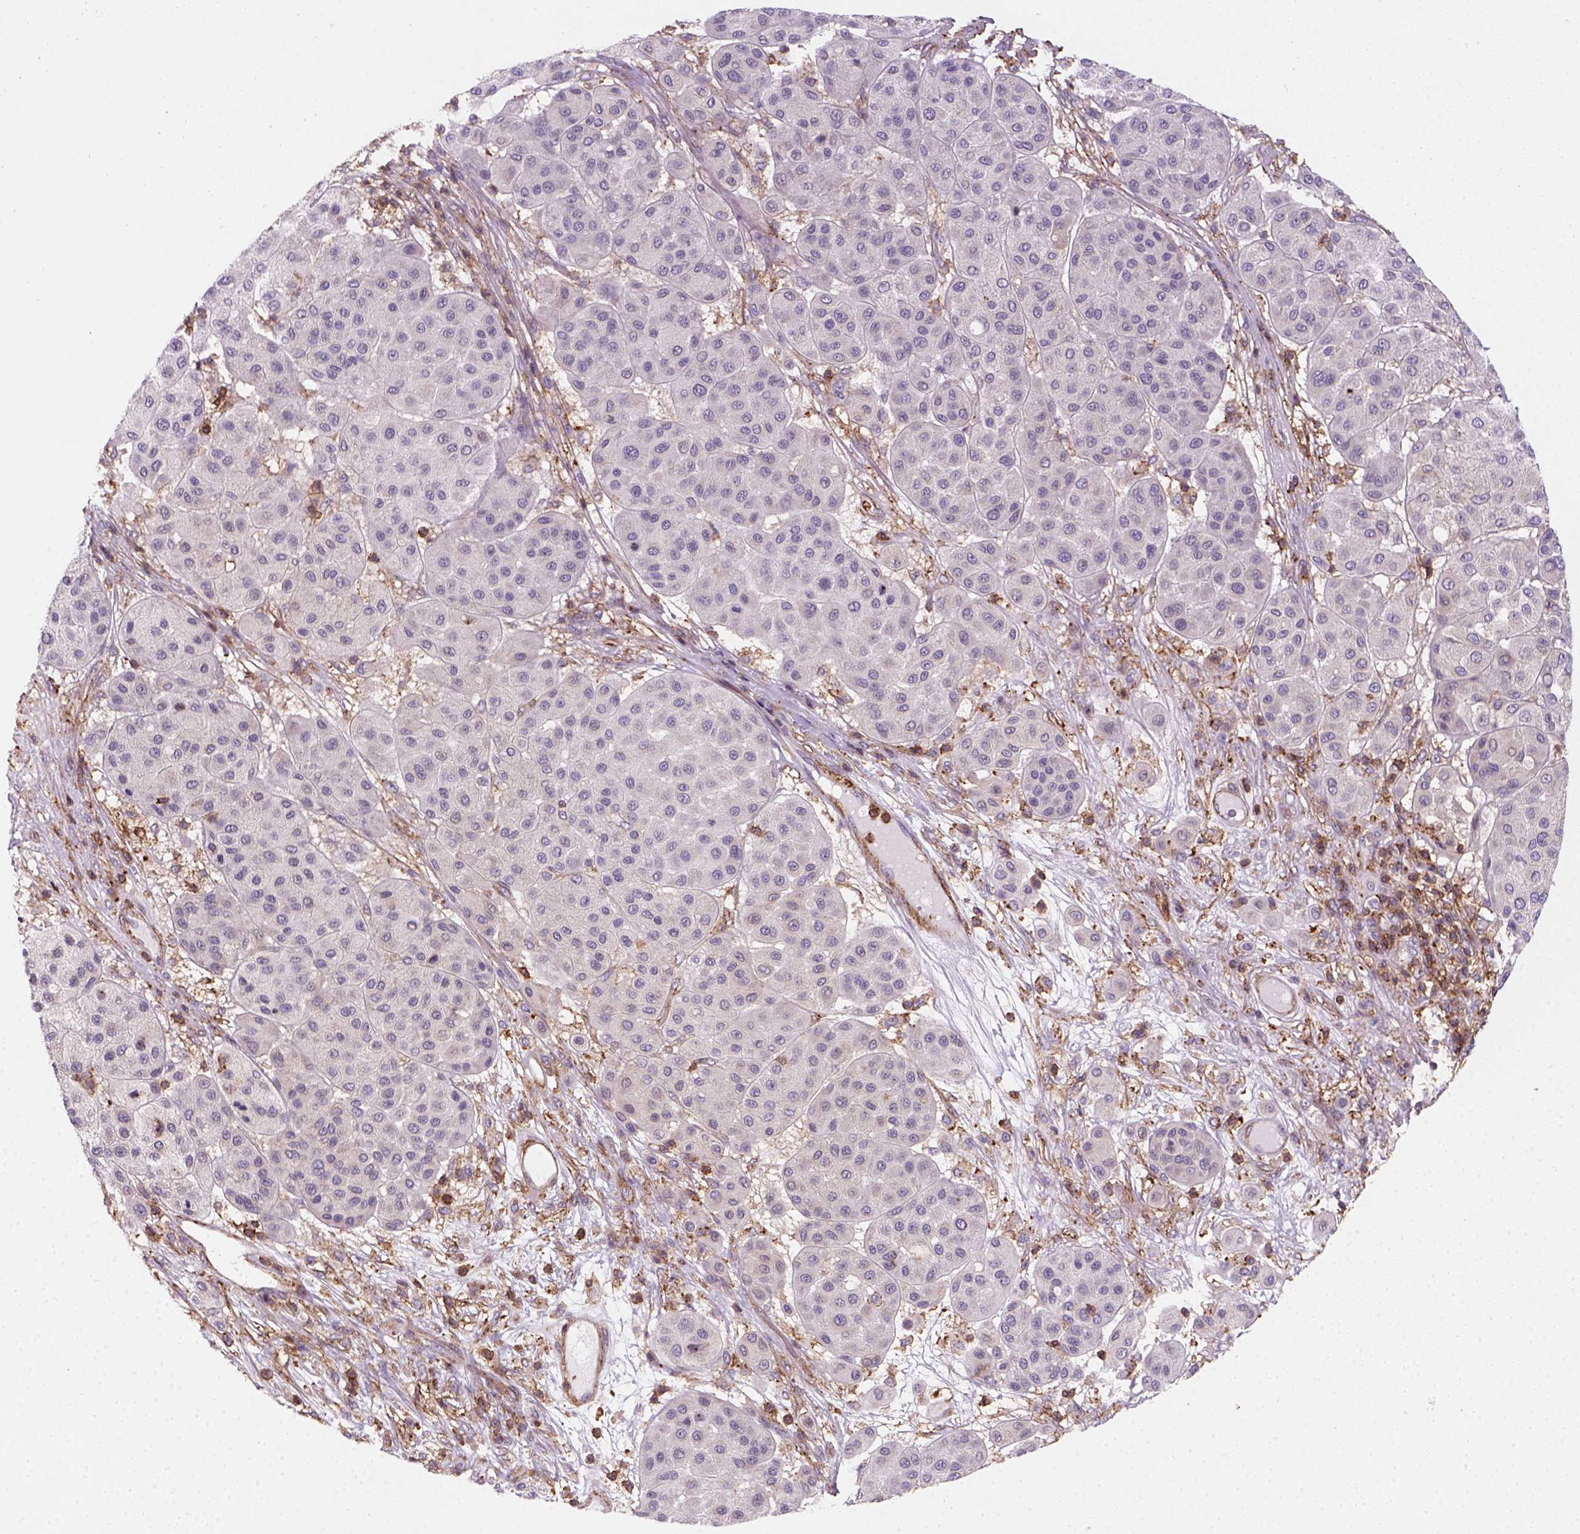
{"staining": {"intensity": "negative", "quantity": "none", "location": "none"}, "tissue": "melanoma", "cell_type": "Tumor cells", "image_type": "cancer", "snomed": [{"axis": "morphology", "description": "Malignant melanoma, Metastatic site"}, {"axis": "topography", "description": "Smooth muscle"}], "caption": "Immunohistochemical staining of human melanoma shows no significant staining in tumor cells.", "gene": "GPRC5D", "patient": {"sex": "male", "age": 41}}